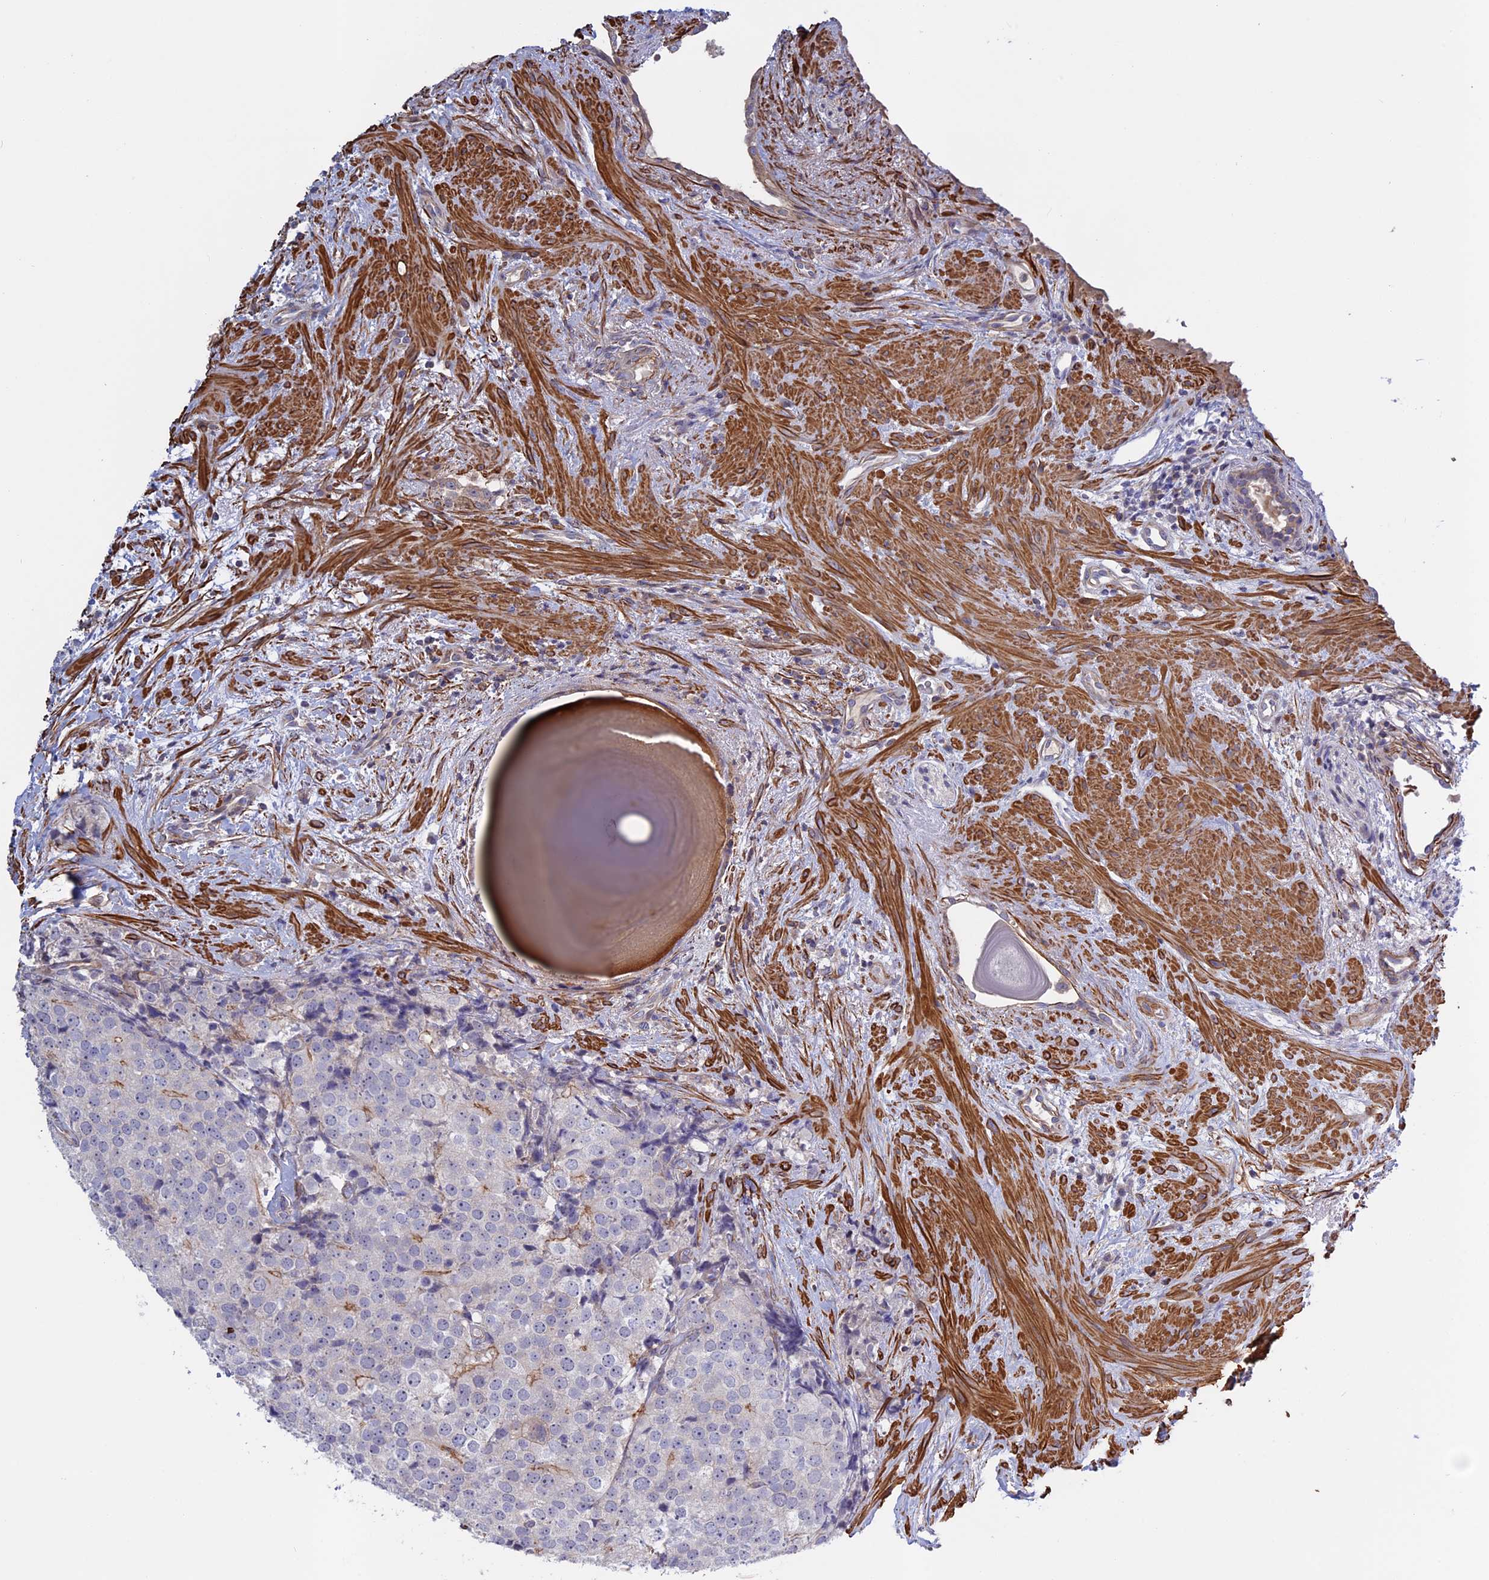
{"staining": {"intensity": "negative", "quantity": "none", "location": "none"}, "tissue": "prostate cancer", "cell_type": "Tumor cells", "image_type": "cancer", "snomed": [{"axis": "morphology", "description": "Adenocarcinoma, High grade"}, {"axis": "topography", "description": "Prostate"}], "caption": "Protein analysis of prostate high-grade adenocarcinoma demonstrates no significant staining in tumor cells.", "gene": "LYPD5", "patient": {"sex": "male", "age": 49}}